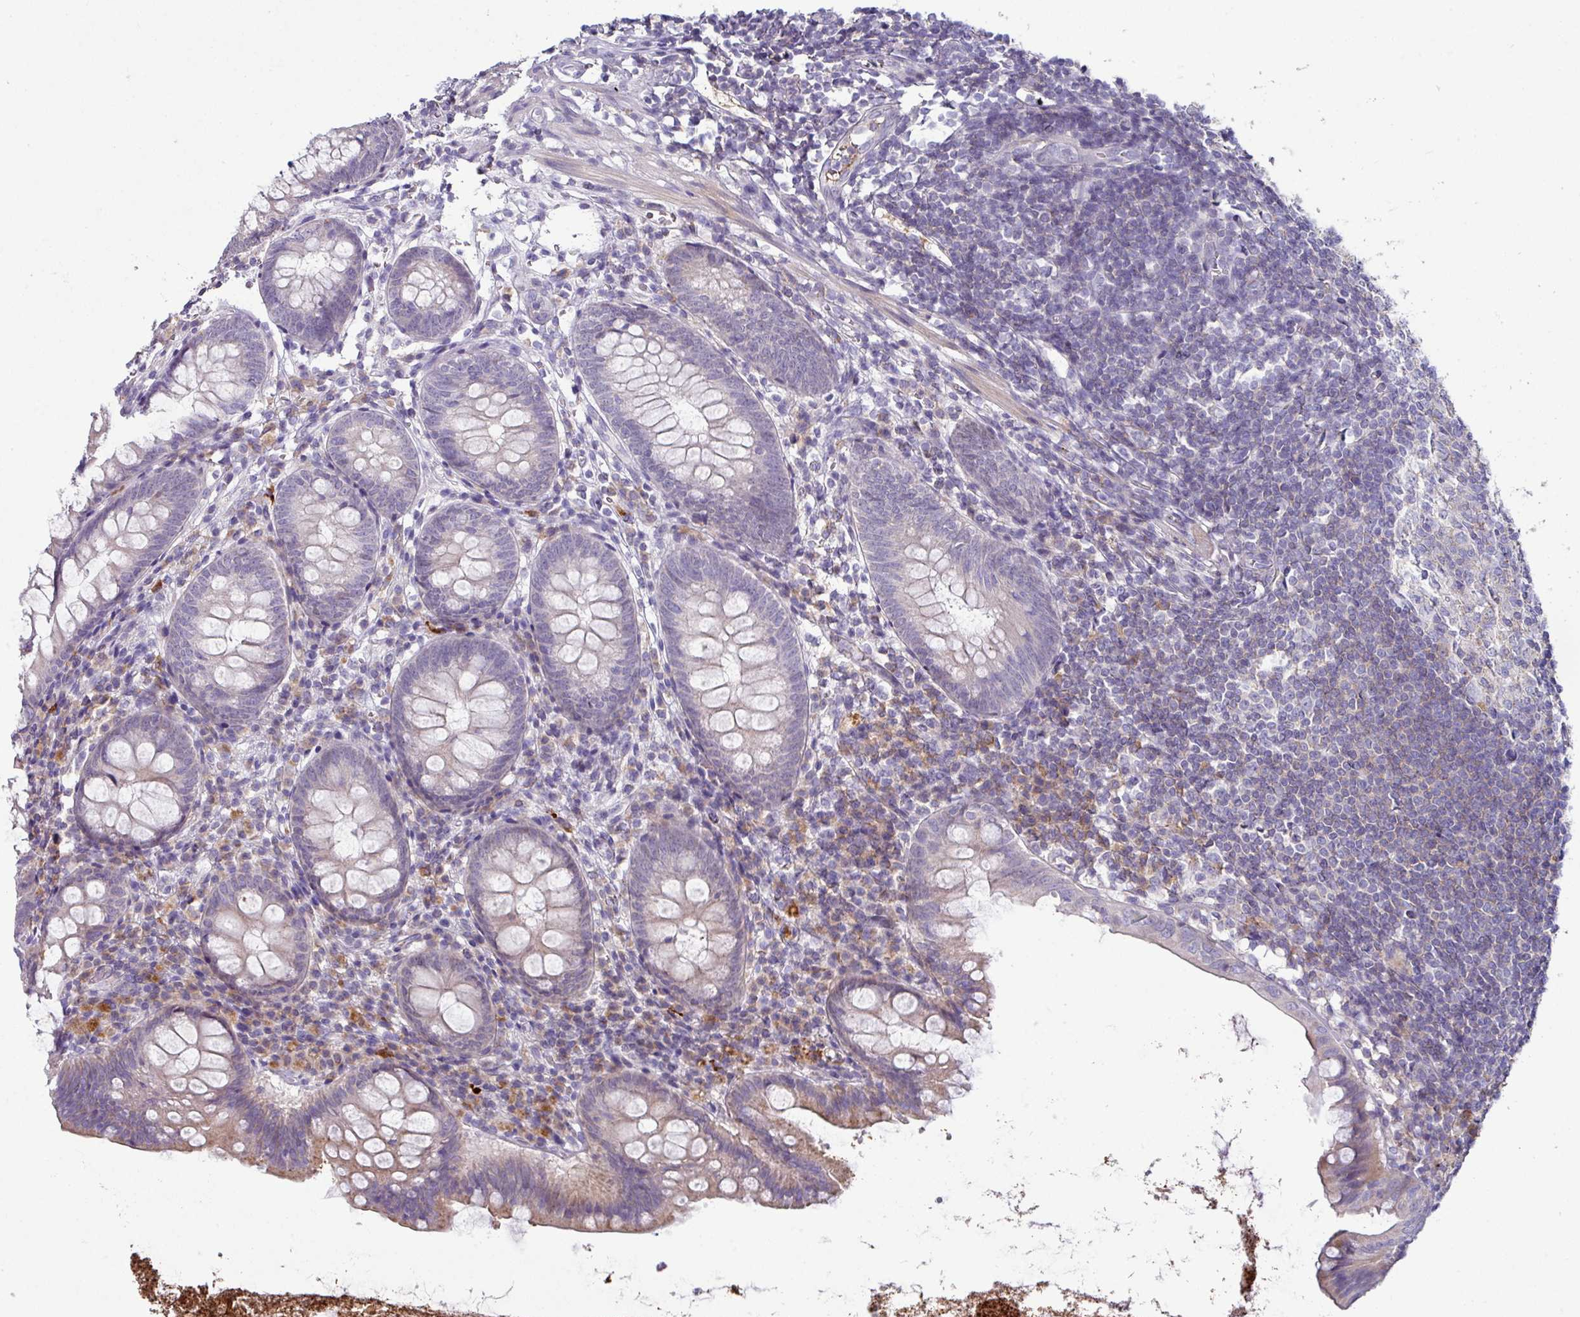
{"staining": {"intensity": "weak", "quantity": "<25%", "location": "cytoplasmic/membranous"}, "tissue": "appendix", "cell_type": "Glandular cells", "image_type": "normal", "snomed": [{"axis": "morphology", "description": "Normal tissue, NOS"}, {"axis": "topography", "description": "Appendix"}], "caption": "Benign appendix was stained to show a protein in brown. There is no significant positivity in glandular cells. Nuclei are stained in blue.", "gene": "SLAMF6", "patient": {"sex": "female", "age": 51}}